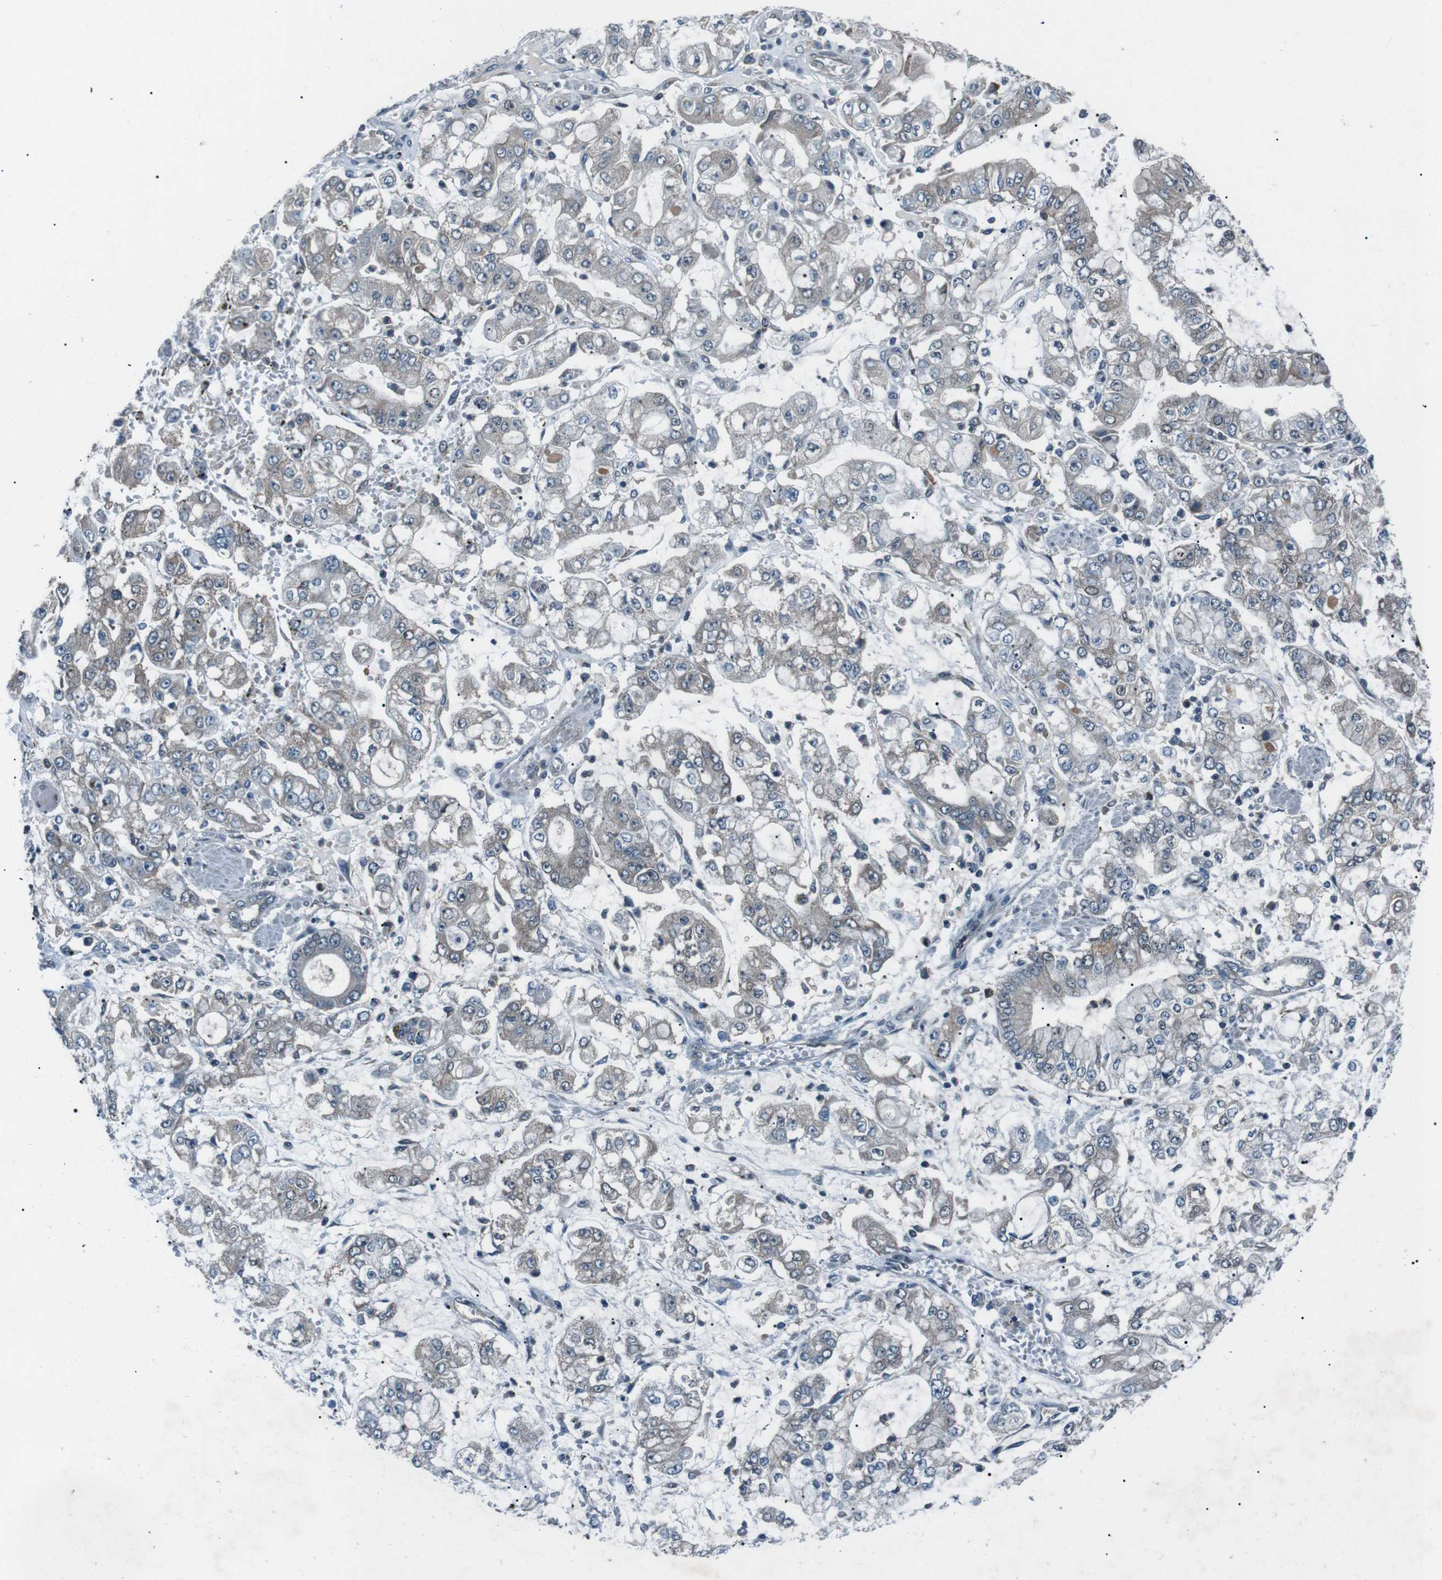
{"staining": {"intensity": "negative", "quantity": "none", "location": "none"}, "tissue": "stomach cancer", "cell_type": "Tumor cells", "image_type": "cancer", "snomed": [{"axis": "morphology", "description": "Adenocarcinoma, NOS"}, {"axis": "topography", "description": "Stomach"}], "caption": "Tumor cells show no significant protein expression in stomach cancer (adenocarcinoma).", "gene": "LRIG2", "patient": {"sex": "male", "age": 76}}